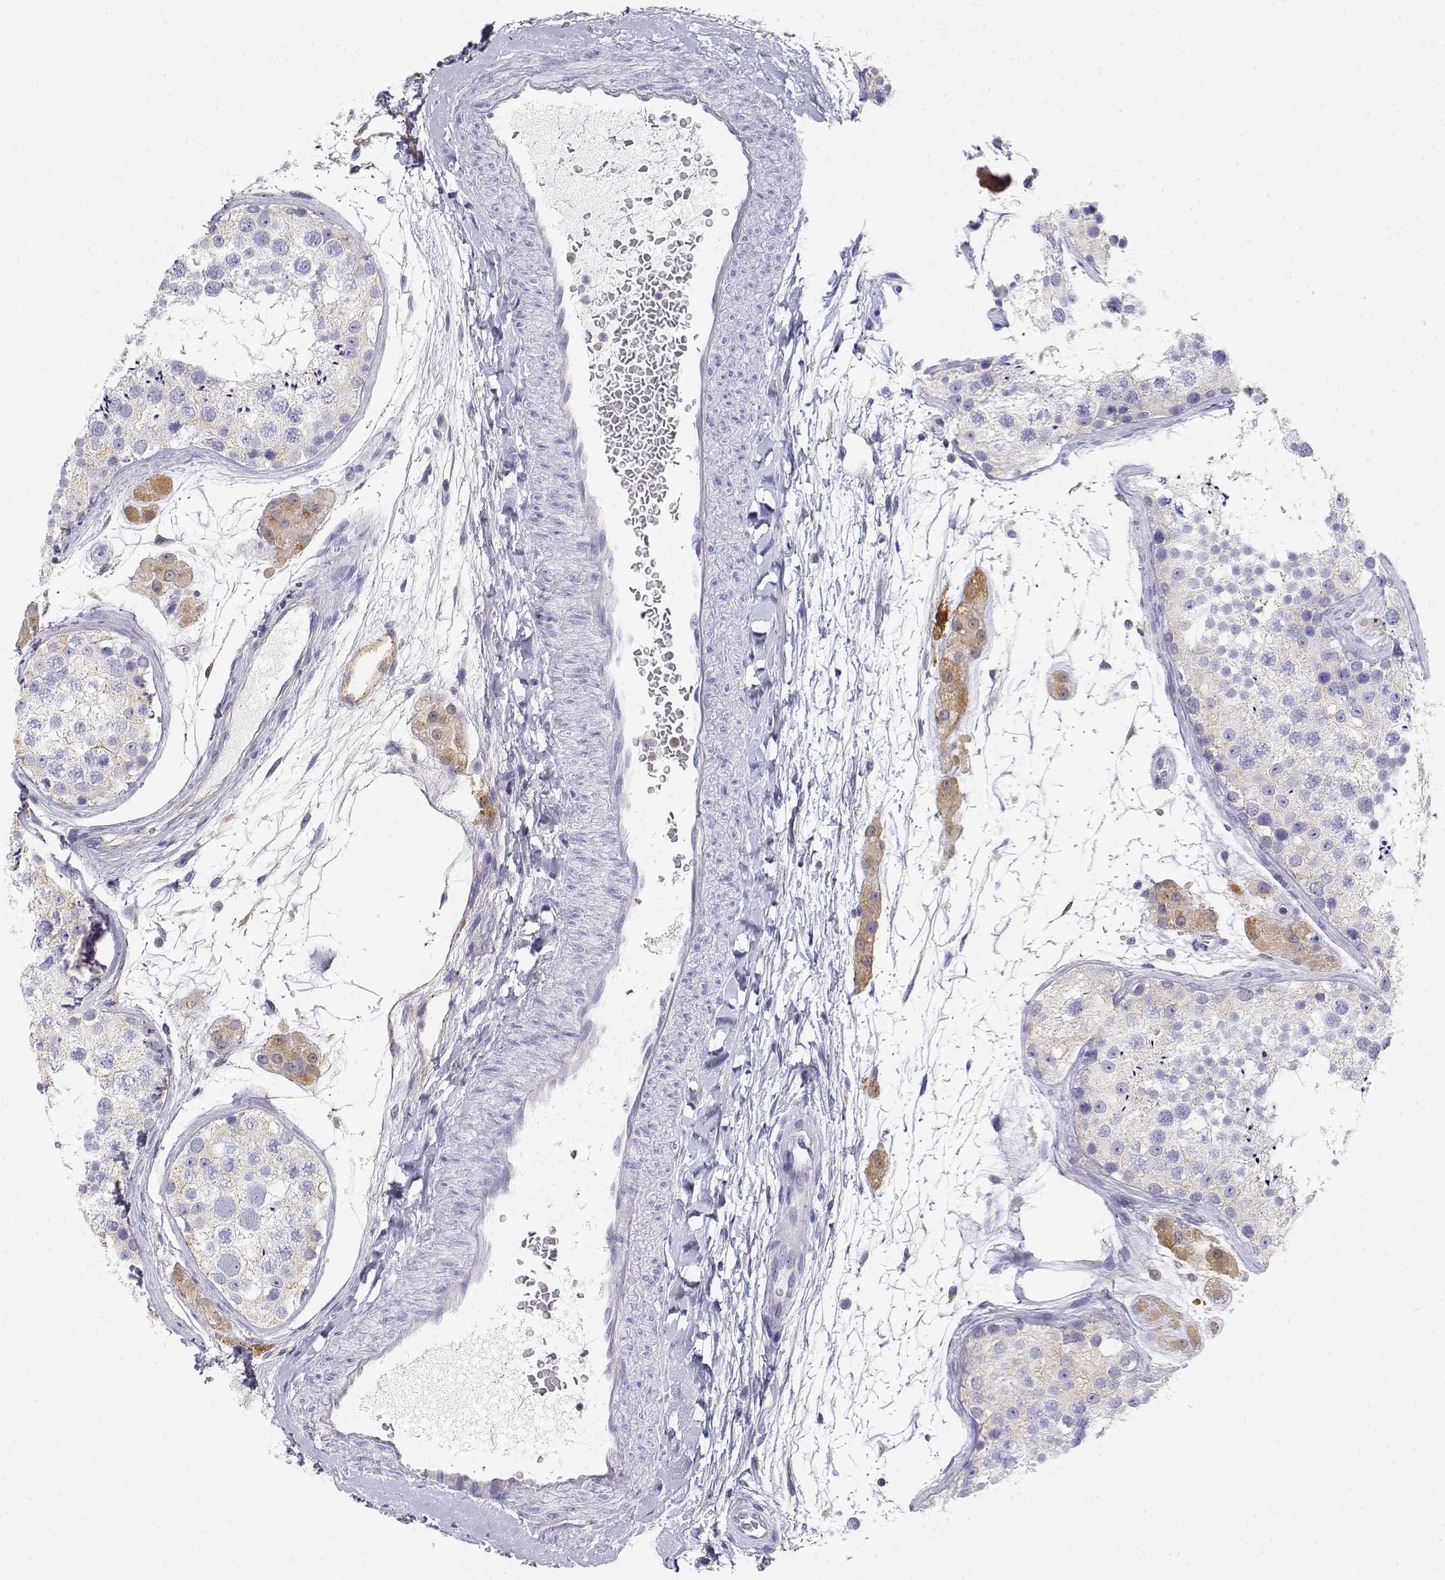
{"staining": {"intensity": "weak", "quantity": "<25%", "location": "cytoplasmic/membranous"}, "tissue": "testis", "cell_type": "Cells in seminiferous ducts", "image_type": "normal", "snomed": [{"axis": "morphology", "description": "Normal tissue, NOS"}, {"axis": "topography", "description": "Testis"}], "caption": "This is an immunohistochemistry histopathology image of unremarkable testis. There is no expression in cells in seminiferous ducts.", "gene": "ADA", "patient": {"sex": "male", "age": 41}}